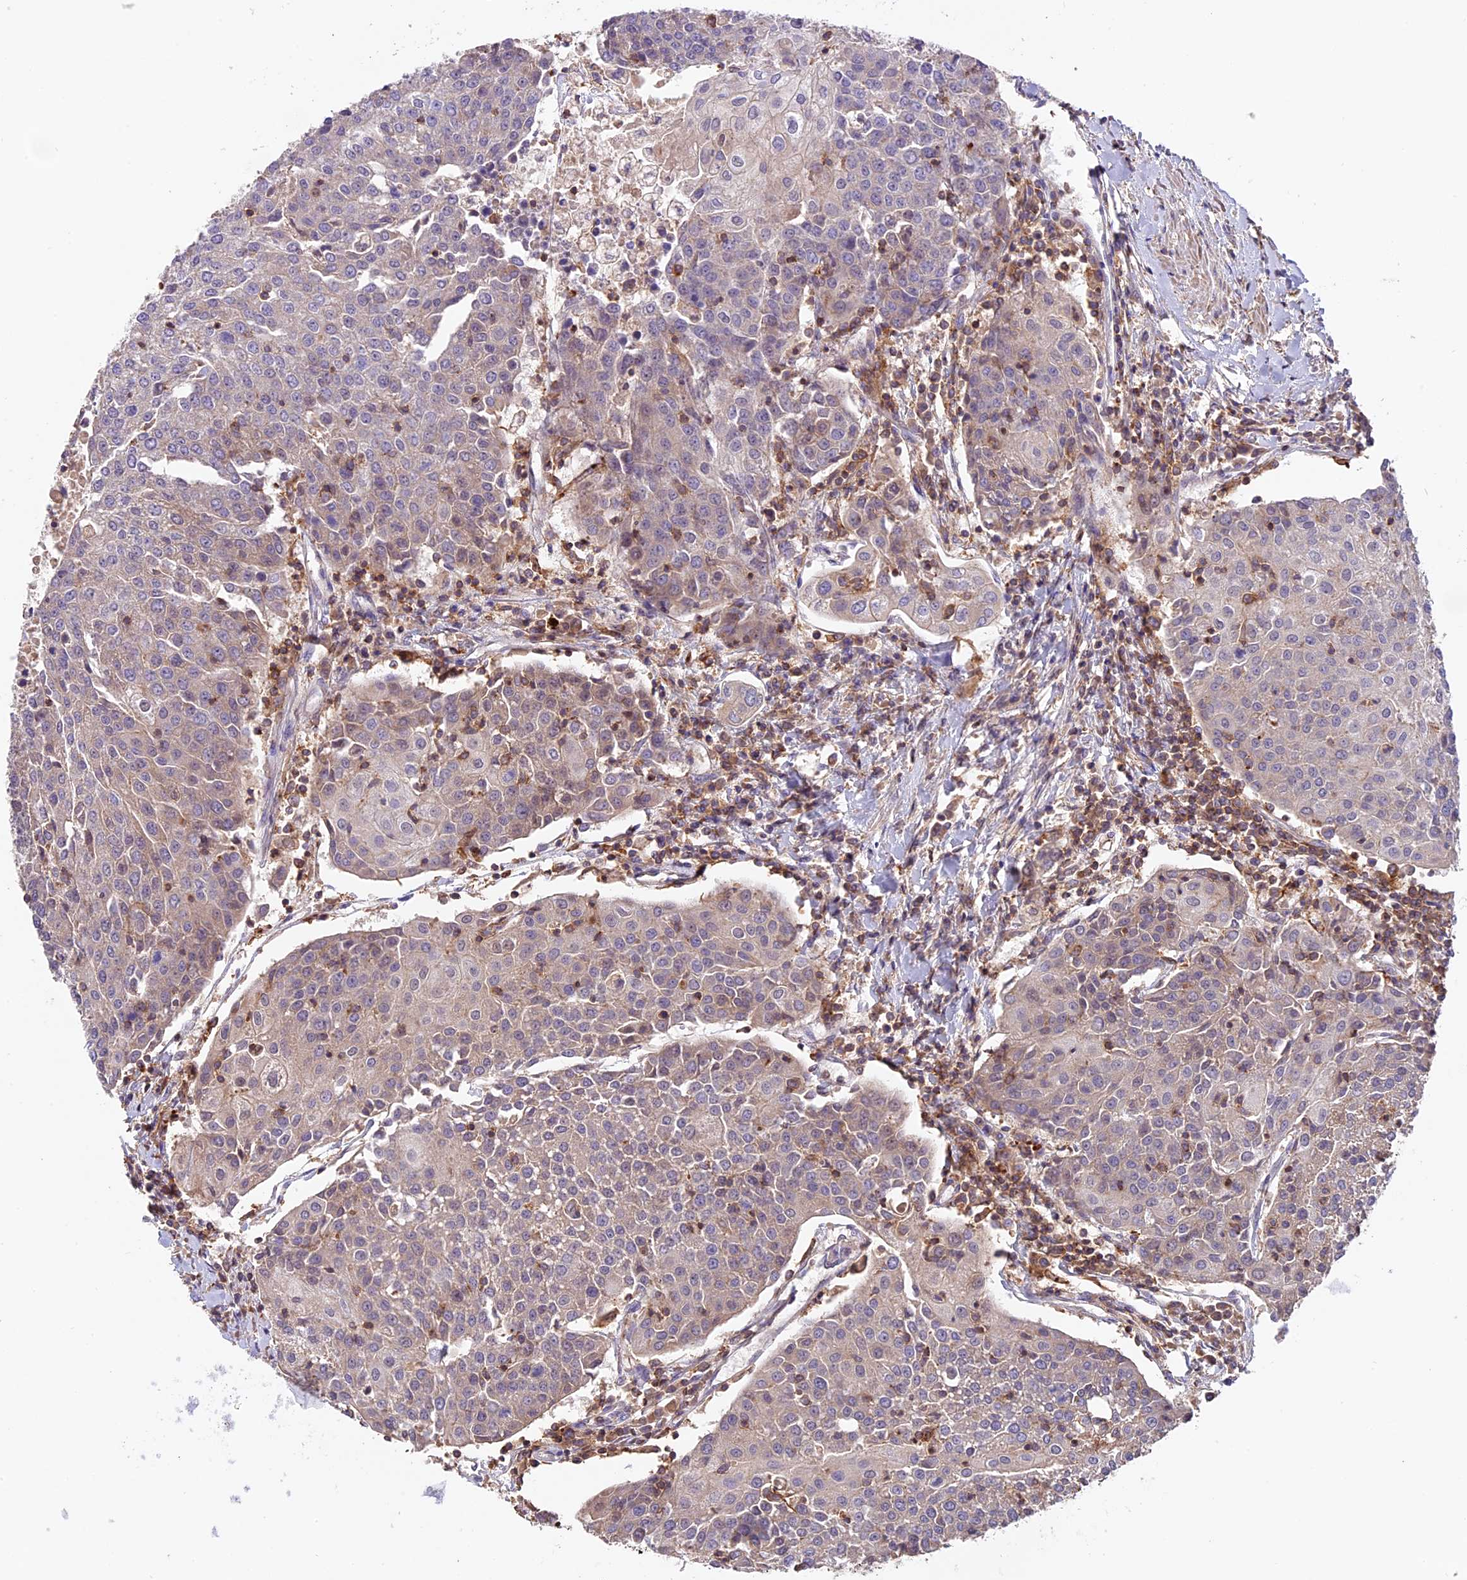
{"staining": {"intensity": "negative", "quantity": "none", "location": "none"}, "tissue": "urothelial cancer", "cell_type": "Tumor cells", "image_type": "cancer", "snomed": [{"axis": "morphology", "description": "Urothelial carcinoma, High grade"}, {"axis": "topography", "description": "Urinary bladder"}], "caption": "This is an IHC micrograph of high-grade urothelial carcinoma. There is no staining in tumor cells.", "gene": "SKIDA1", "patient": {"sex": "female", "age": 85}}